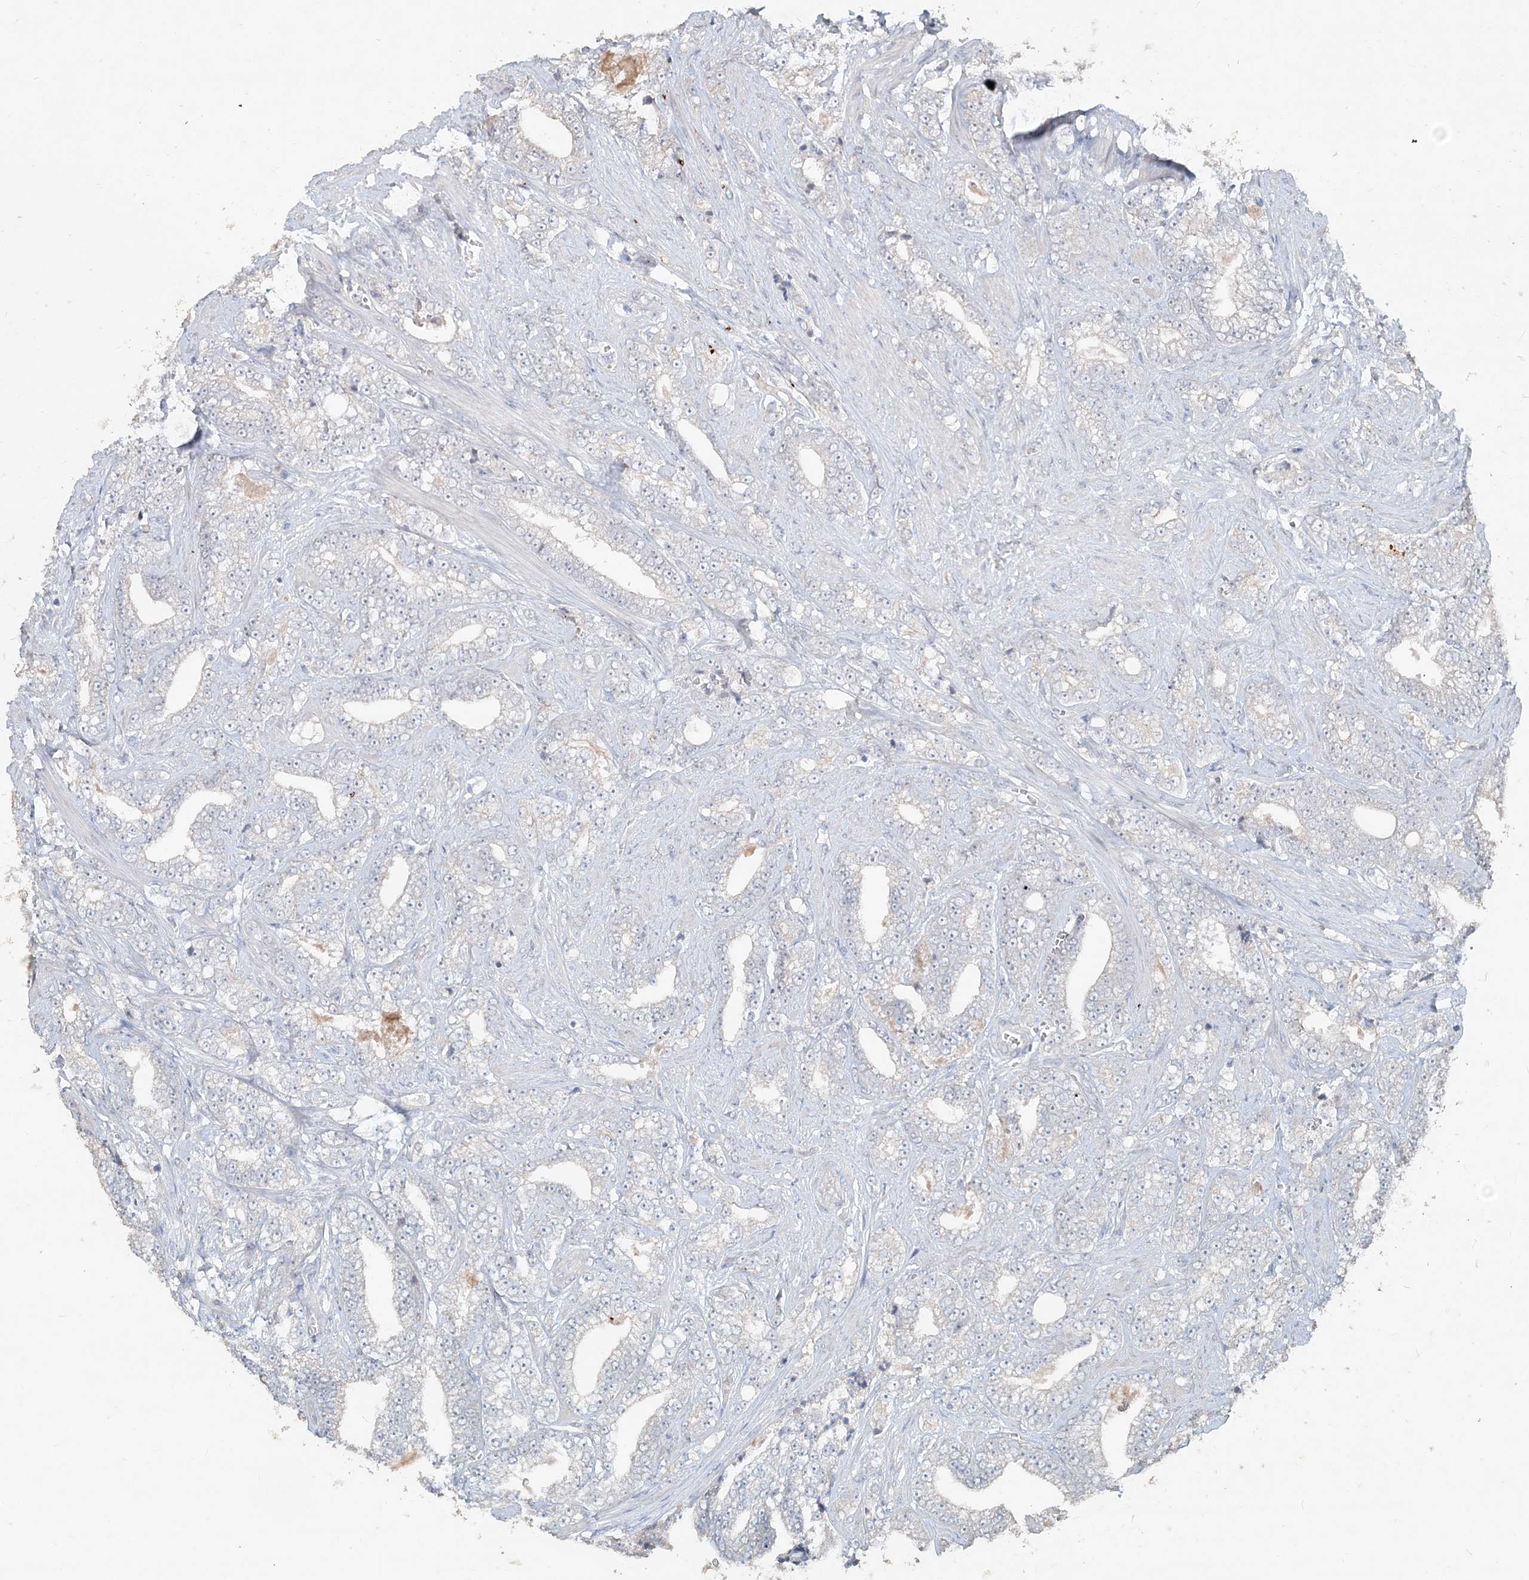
{"staining": {"intensity": "negative", "quantity": "none", "location": "none"}, "tissue": "prostate cancer", "cell_type": "Tumor cells", "image_type": "cancer", "snomed": [{"axis": "morphology", "description": "Adenocarcinoma, High grade"}, {"axis": "topography", "description": "Prostate and seminal vesicle, NOS"}], "caption": "Protein analysis of prostate cancer exhibits no significant positivity in tumor cells.", "gene": "DNAH5", "patient": {"sex": "male", "age": 67}}